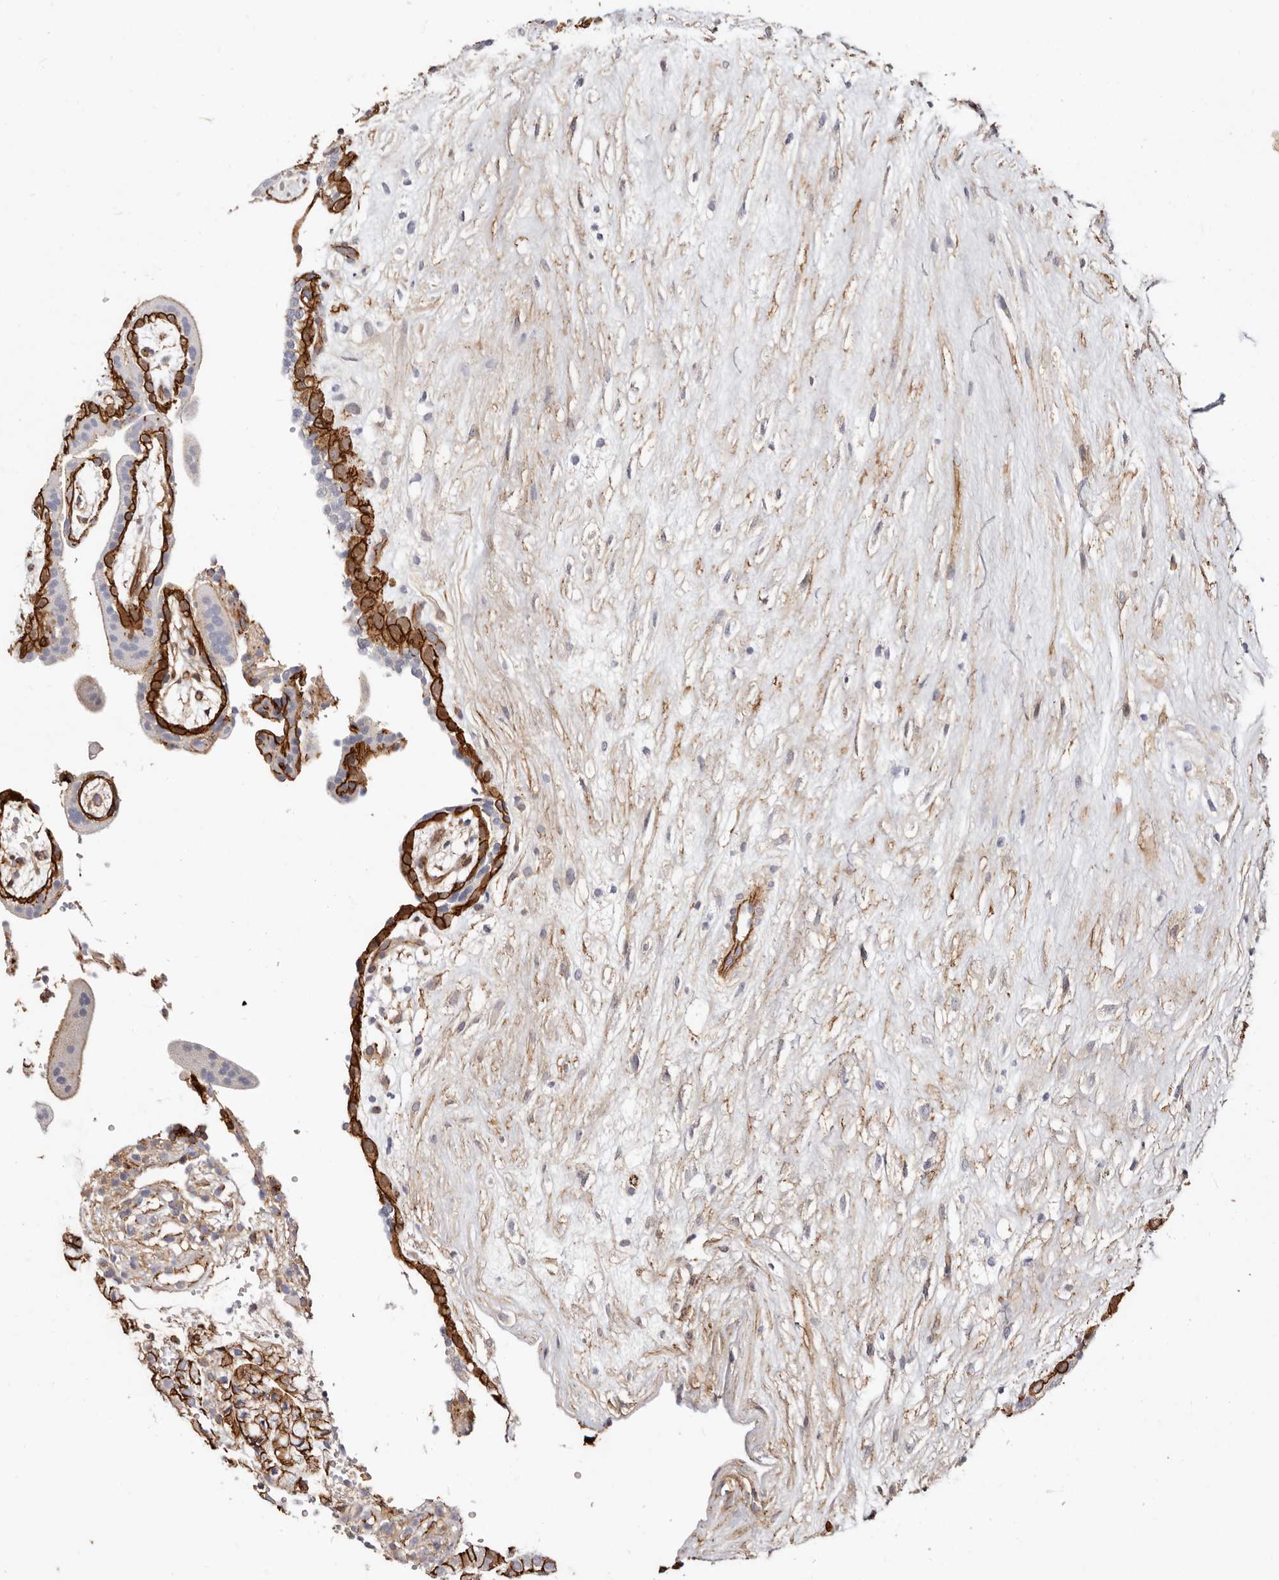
{"staining": {"intensity": "moderate", "quantity": ">75%", "location": "cytoplasmic/membranous"}, "tissue": "placenta", "cell_type": "Decidual cells", "image_type": "normal", "snomed": [{"axis": "morphology", "description": "Normal tissue, NOS"}, {"axis": "topography", "description": "Placenta"}], "caption": "Placenta stained with immunohistochemistry shows moderate cytoplasmic/membranous positivity in about >75% of decidual cells.", "gene": "CTNNB1", "patient": {"sex": "female", "age": 18}}